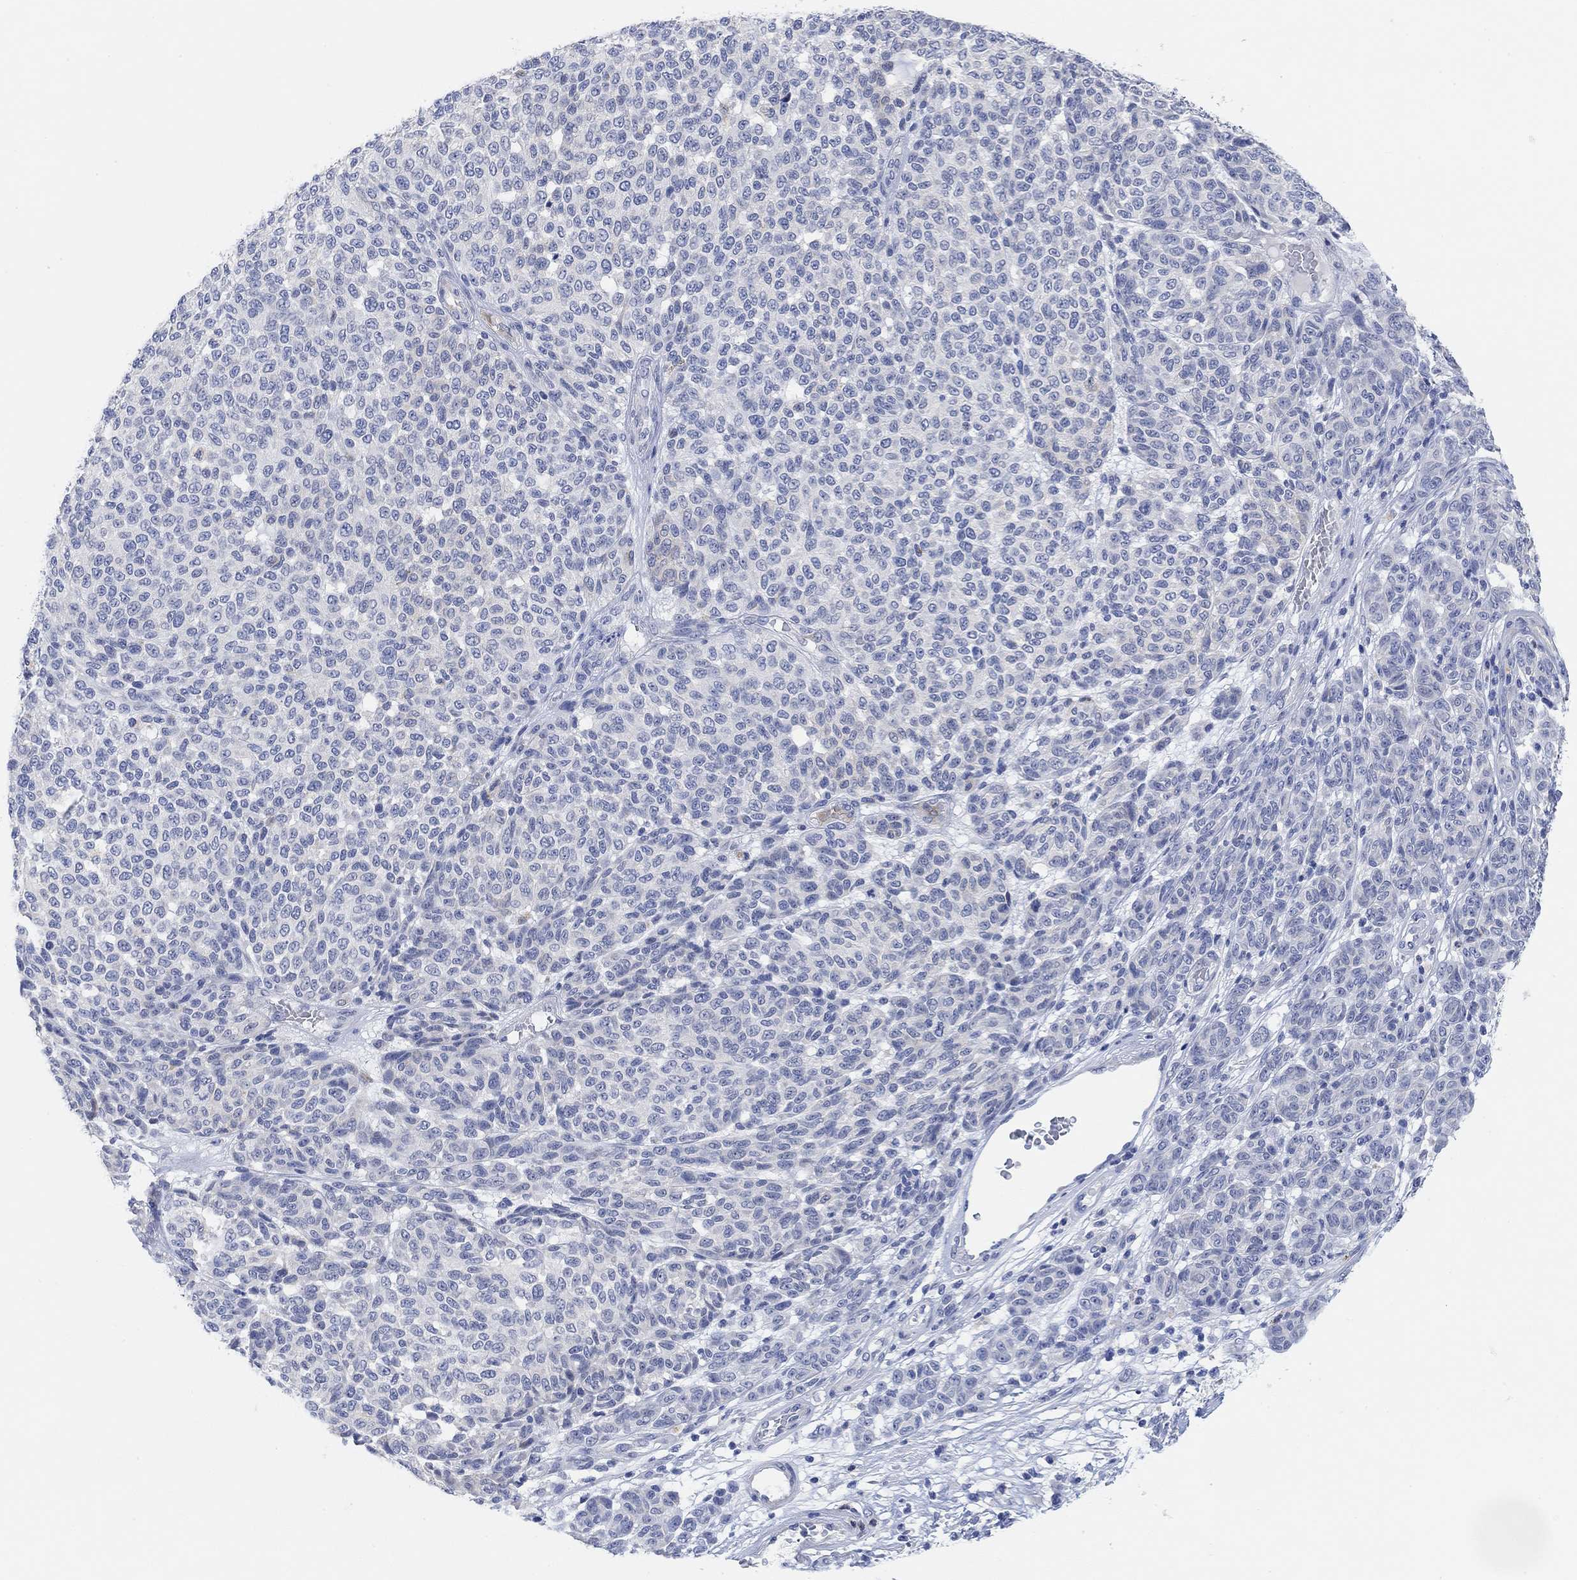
{"staining": {"intensity": "negative", "quantity": "none", "location": "none"}, "tissue": "melanoma", "cell_type": "Tumor cells", "image_type": "cancer", "snomed": [{"axis": "morphology", "description": "Malignant melanoma, NOS"}, {"axis": "topography", "description": "Skin"}], "caption": "This is an IHC image of melanoma. There is no staining in tumor cells.", "gene": "VAT1L", "patient": {"sex": "male", "age": 59}}